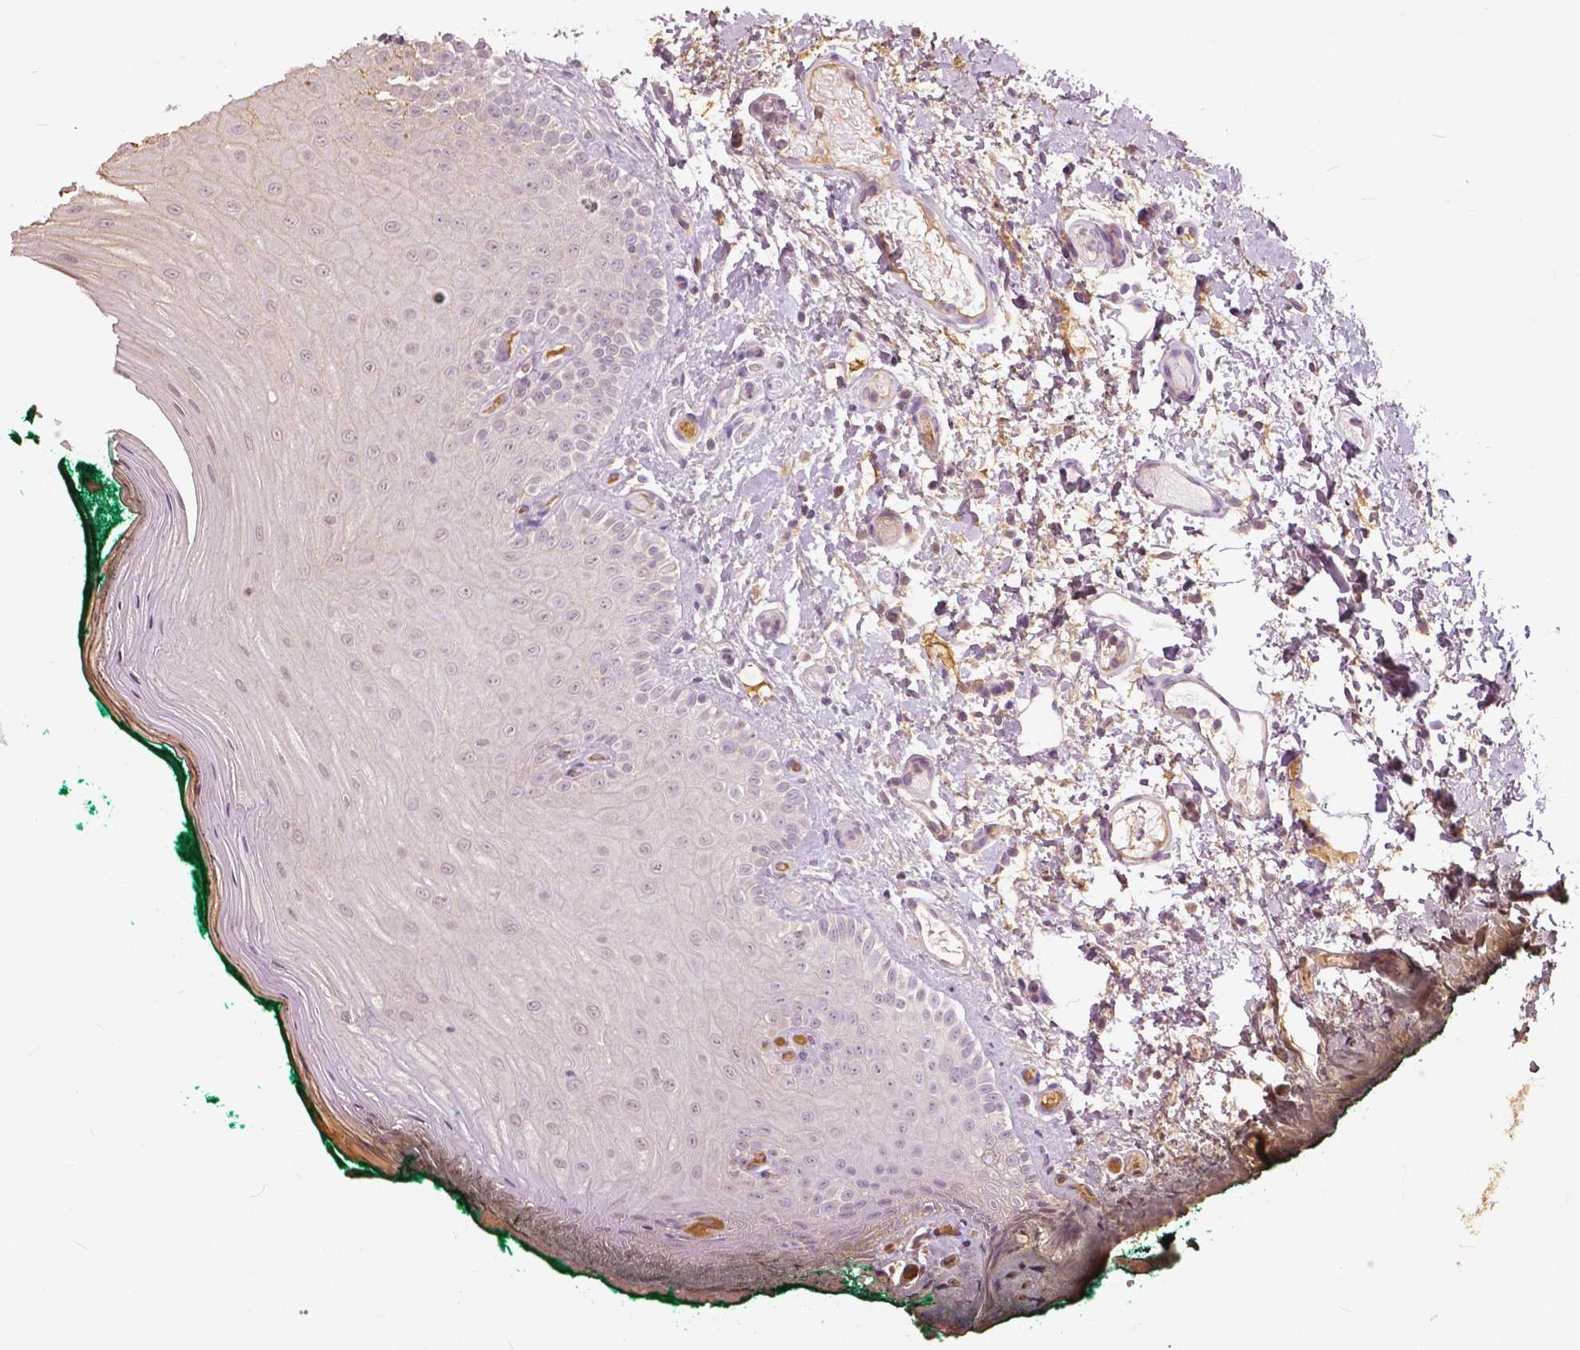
{"staining": {"intensity": "negative", "quantity": "none", "location": "none"}, "tissue": "oral mucosa", "cell_type": "Squamous epithelial cells", "image_type": "normal", "snomed": [{"axis": "morphology", "description": "Normal tissue, NOS"}, {"axis": "topography", "description": "Oral tissue"}], "caption": "DAB immunohistochemical staining of unremarkable human oral mucosa demonstrates no significant expression in squamous epithelial cells. (DAB immunohistochemistry, high magnification).", "gene": "ANGPTL4", "patient": {"sex": "female", "age": 83}}